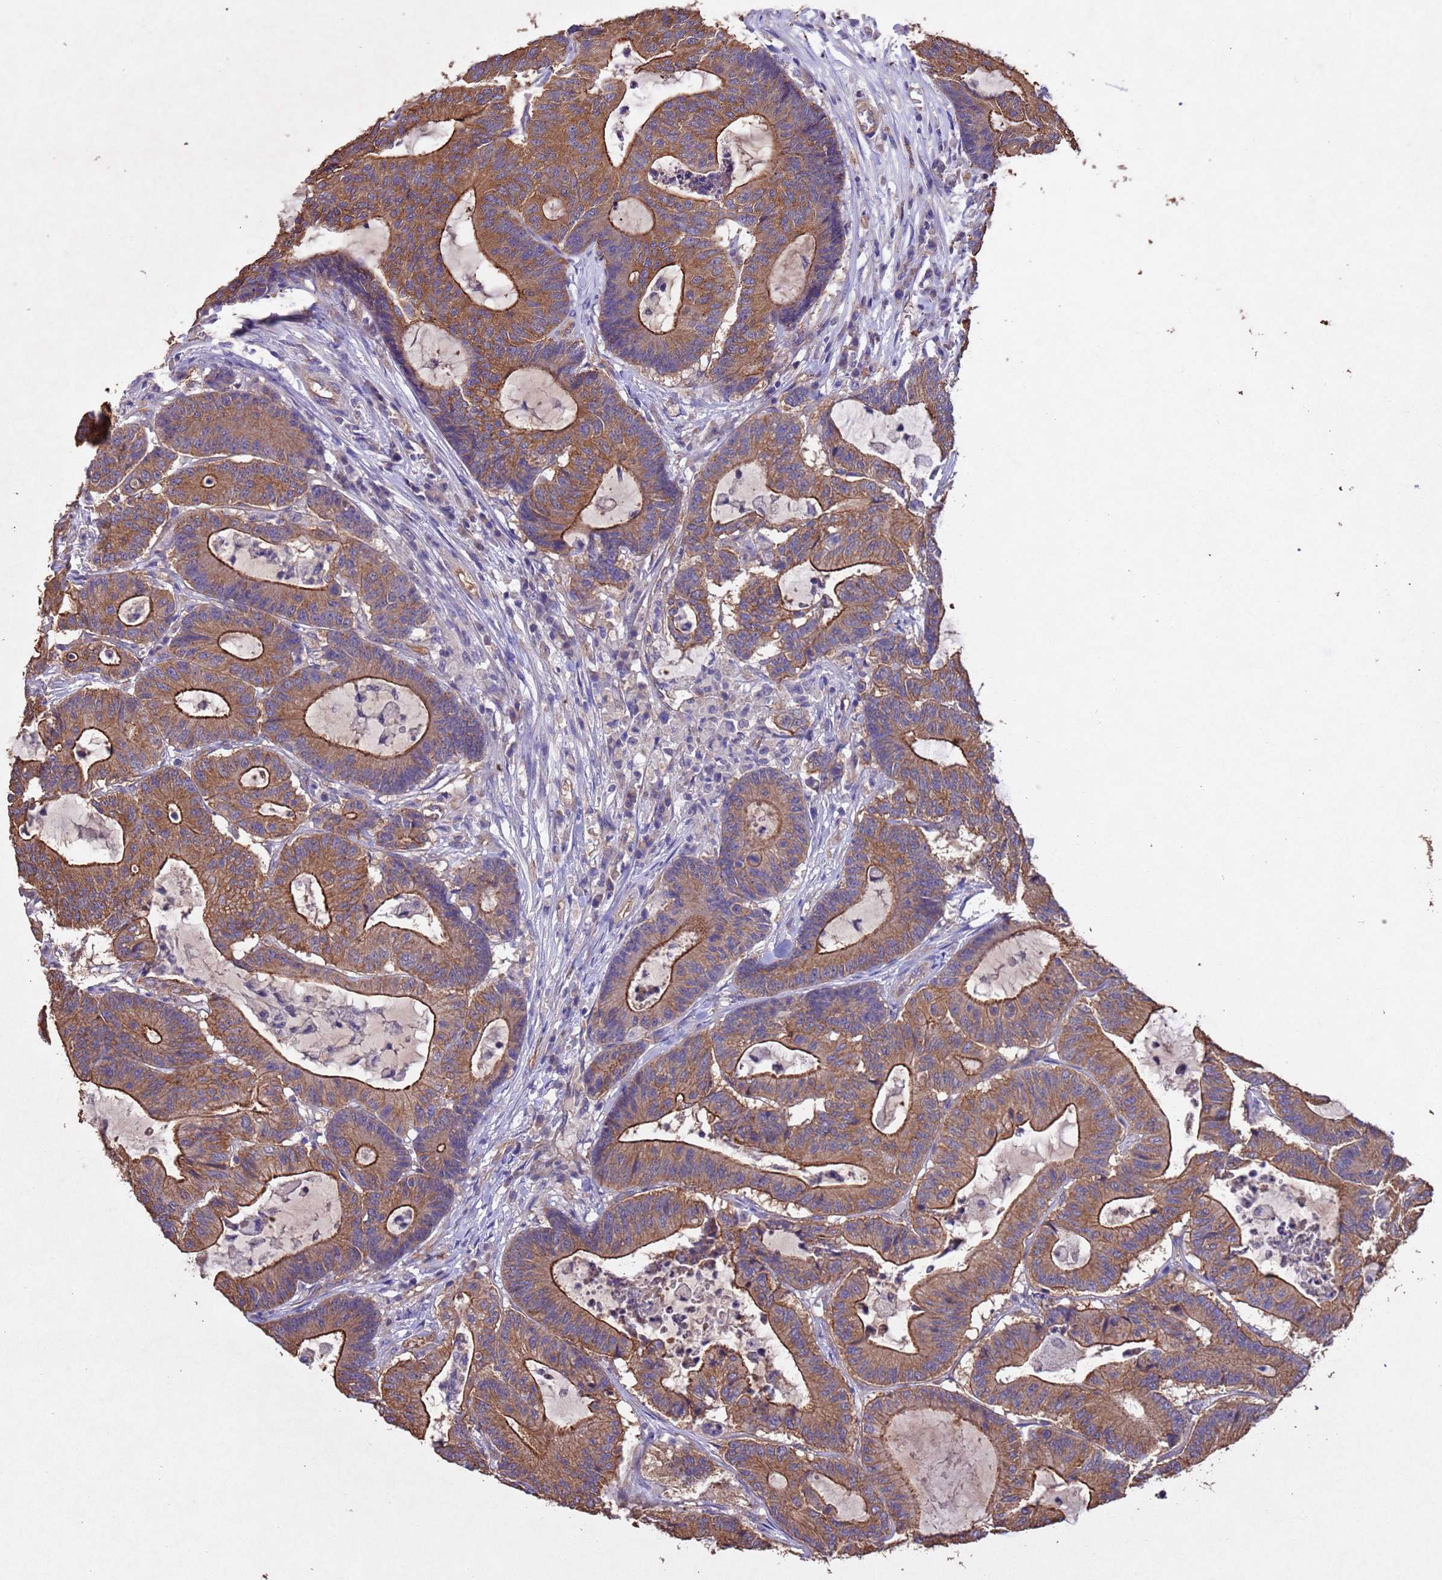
{"staining": {"intensity": "moderate", "quantity": ">75%", "location": "cytoplasmic/membranous"}, "tissue": "colorectal cancer", "cell_type": "Tumor cells", "image_type": "cancer", "snomed": [{"axis": "morphology", "description": "Adenocarcinoma, NOS"}, {"axis": "topography", "description": "Colon"}], "caption": "An immunohistochemistry (IHC) histopathology image of tumor tissue is shown. Protein staining in brown highlights moderate cytoplasmic/membranous positivity in adenocarcinoma (colorectal) within tumor cells.", "gene": "MTX3", "patient": {"sex": "female", "age": 84}}